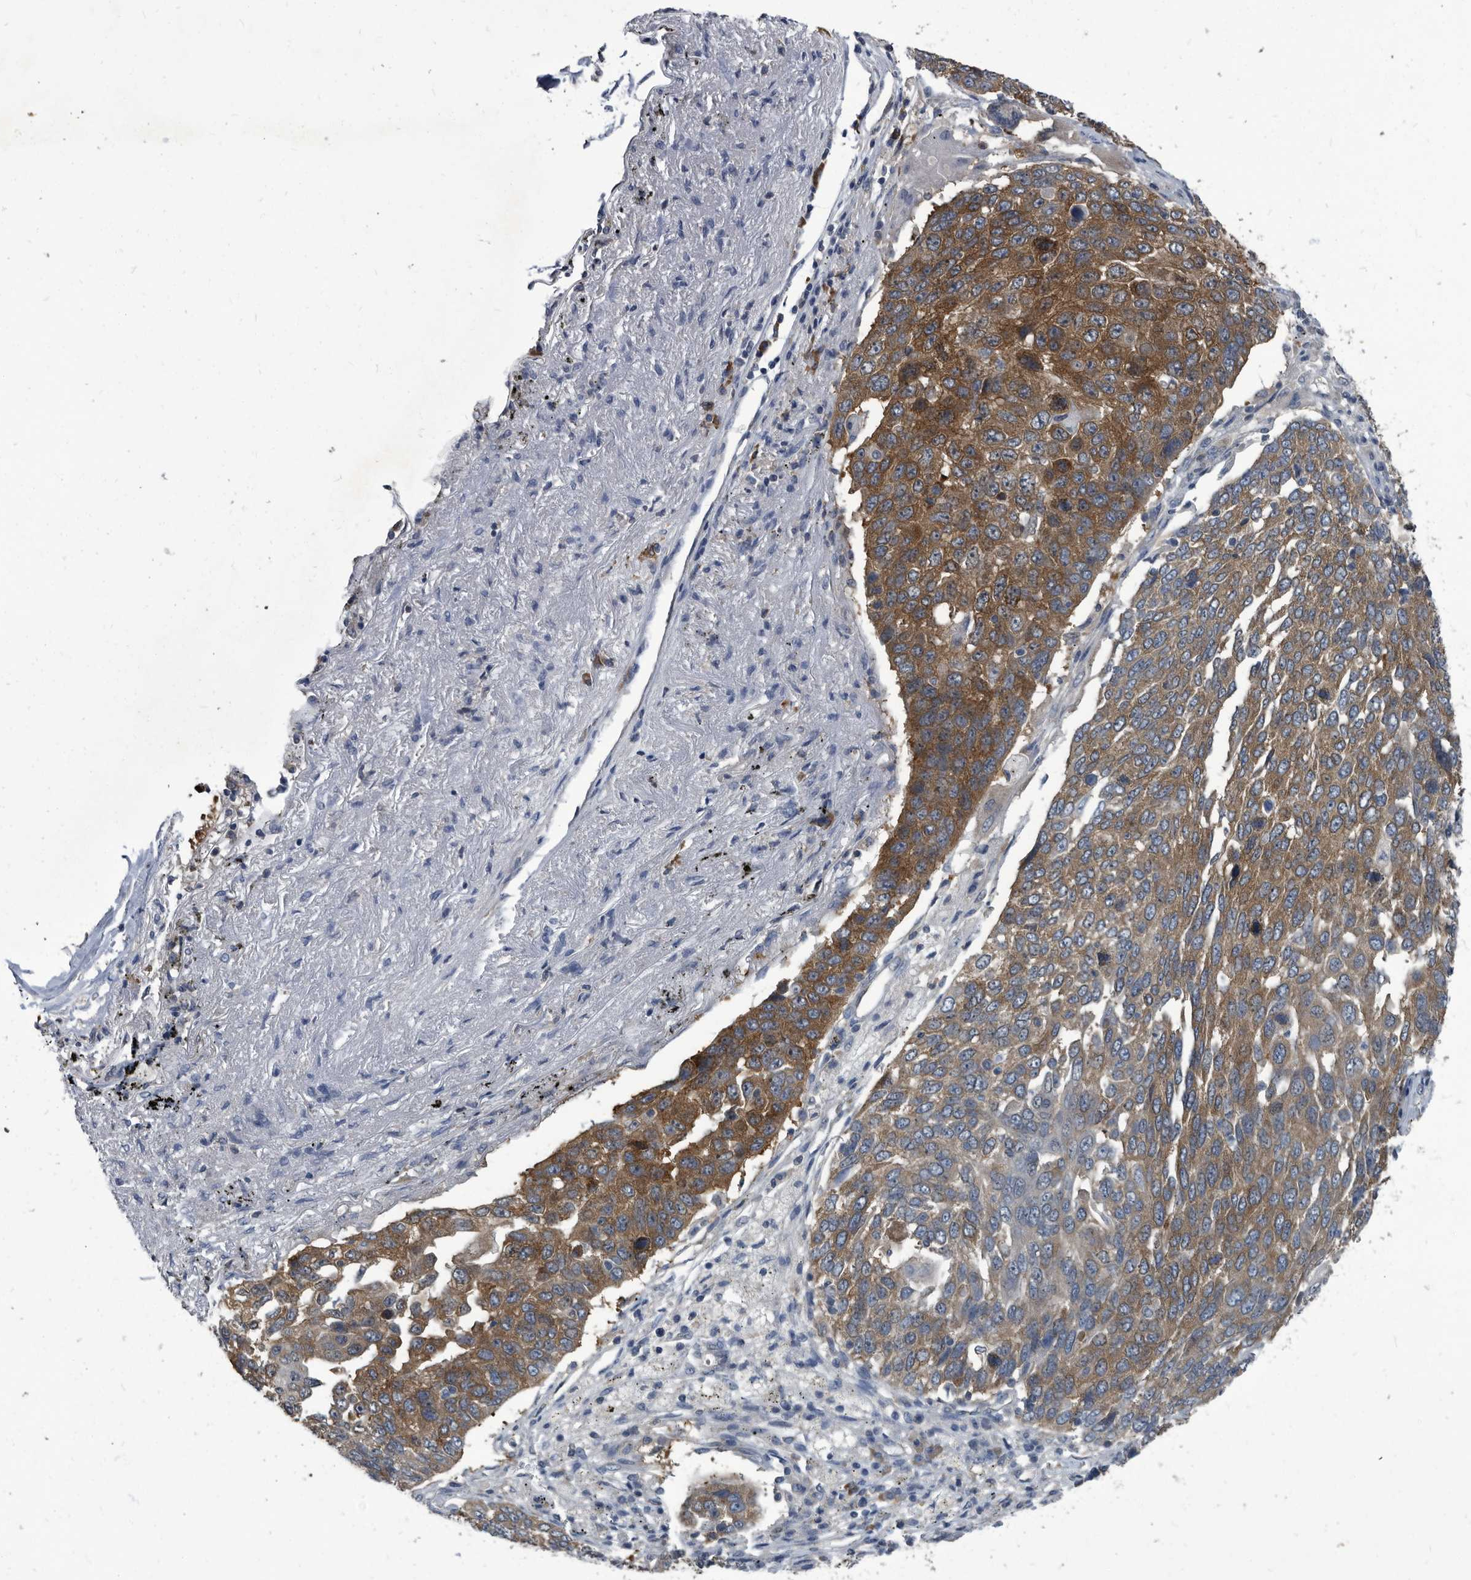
{"staining": {"intensity": "strong", "quantity": "25%-75%", "location": "cytoplasmic/membranous"}, "tissue": "lung cancer", "cell_type": "Tumor cells", "image_type": "cancer", "snomed": [{"axis": "morphology", "description": "Squamous cell carcinoma, NOS"}, {"axis": "topography", "description": "Lung"}], "caption": "Immunohistochemistry (IHC) of lung squamous cell carcinoma reveals high levels of strong cytoplasmic/membranous staining in about 25%-75% of tumor cells.", "gene": "CDV3", "patient": {"sex": "male", "age": 66}}